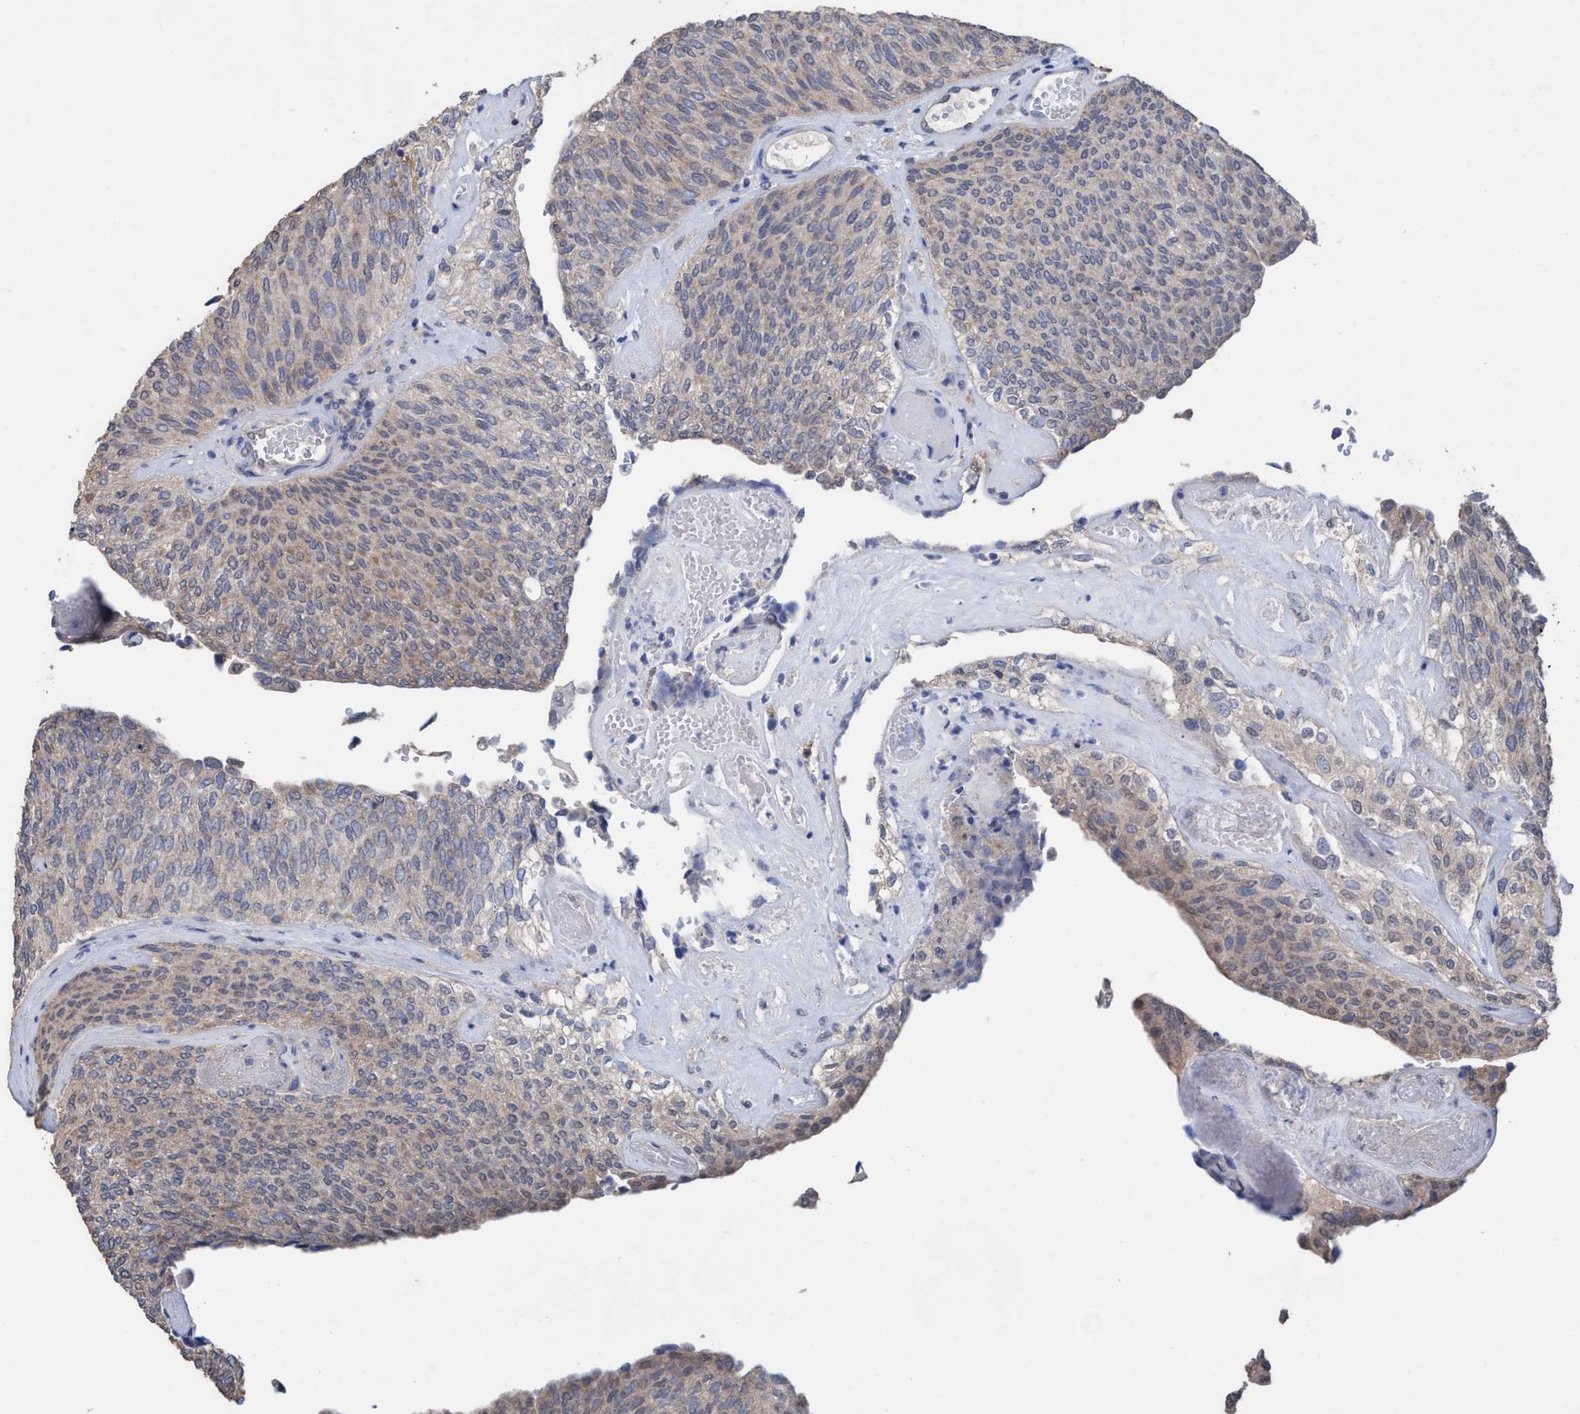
{"staining": {"intensity": "weak", "quantity": "<25%", "location": "cytoplasmic/membranous"}, "tissue": "urothelial cancer", "cell_type": "Tumor cells", "image_type": "cancer", "snomed": [{"axis": "morphology", "description": "Urothelial carcinoma, Low grade"}, {"axis": "topography", "description": "Urinary bladder"}], "caption": "Urothelial cancer was stained to show a protein in brown. There is no significant positivity in tumor cells.", "gene": "GLOD4", "patient": {"sex": "female", "age": 79}}